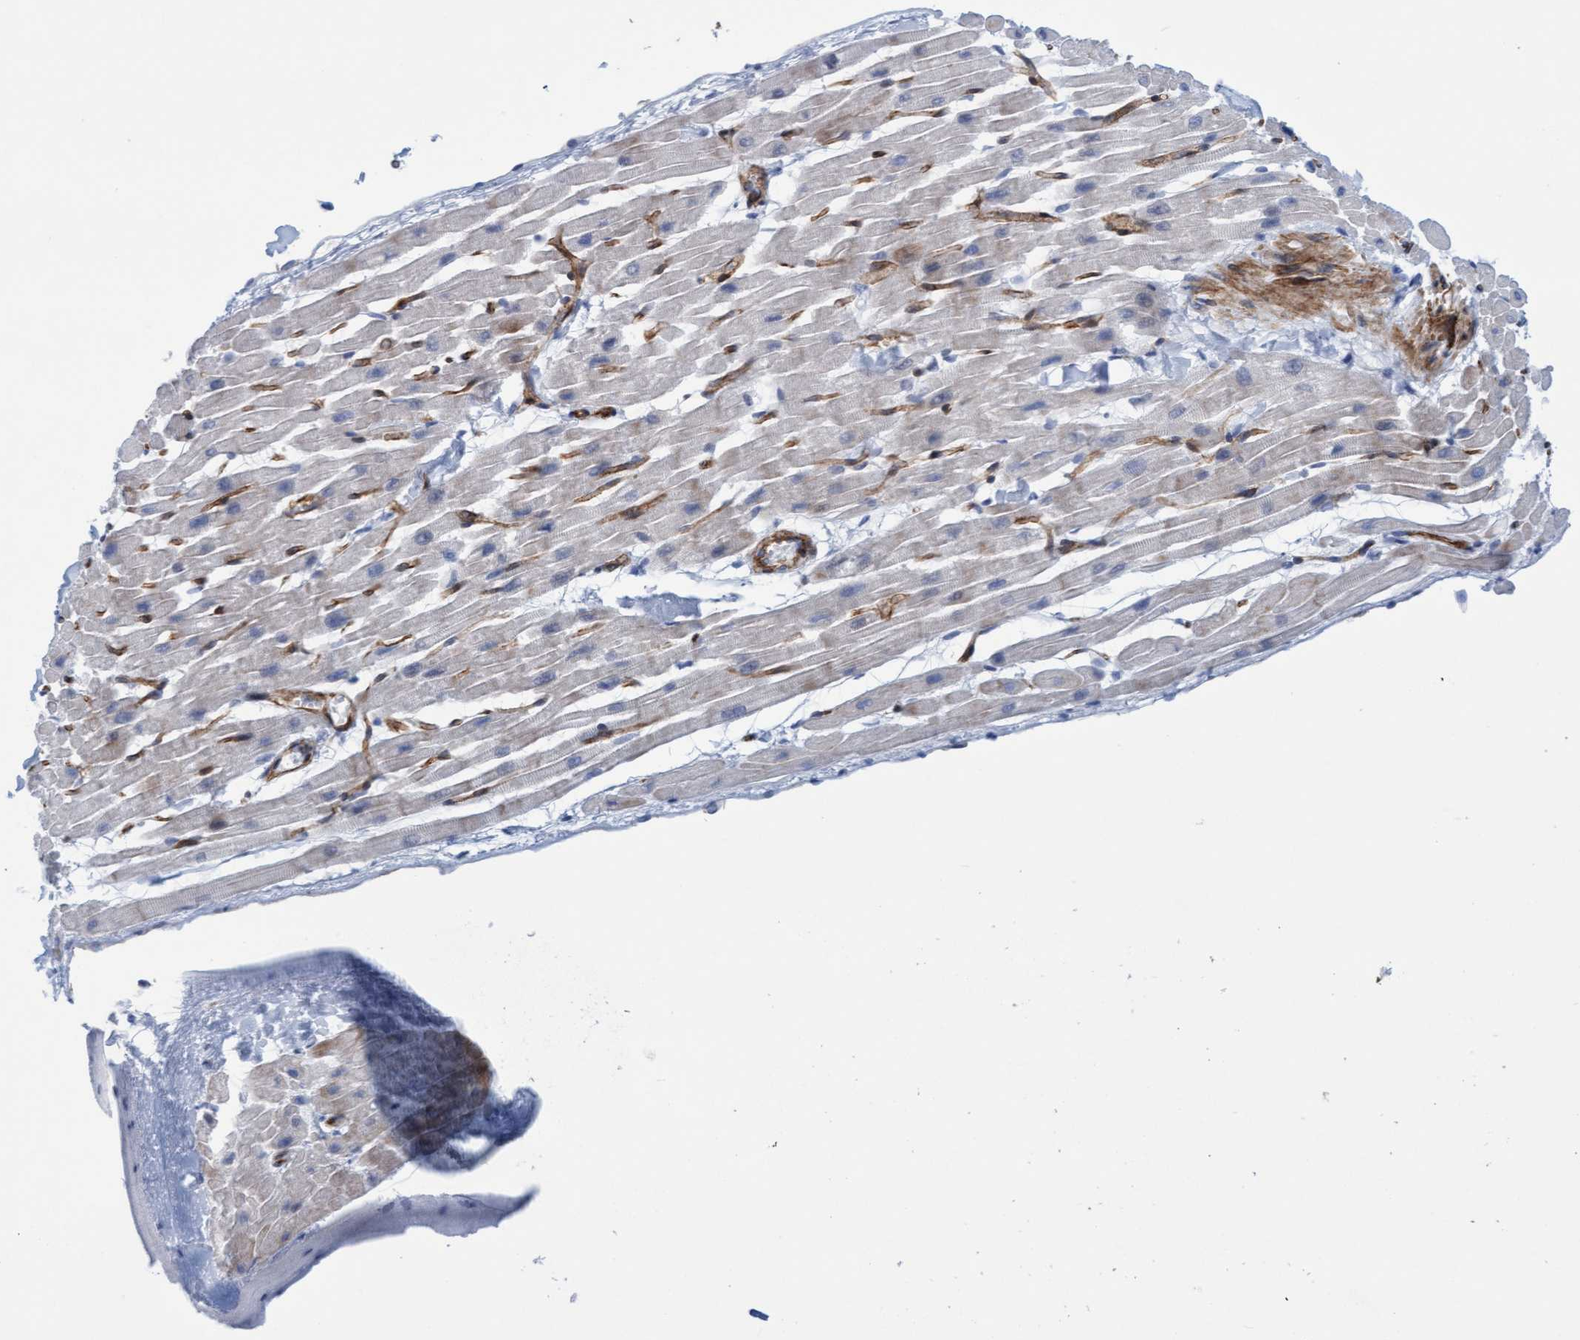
{"staining": {"intensity": "moderate", "quantity": "25%-75%", "location": "cytoplasmic/membranous"}, "tissue": "heart muscle", "cell_type": "Cardiomyocytes", "image_type": "normal", "snomed": [{"axis": "morphology", "description": "Normal tissue, NOS"}, {"axis": "topography", "description": "Heart"}], "caption": "Immunohistochemistry (IHC) of benign heart muscle demonstrates medium levels of moderate cytoplasmic/membranous positivity in approximately 25%-75% of cardiomyocytes.", "gene": "MTFR1", "patient": {"sex": "male", "age": 45}}